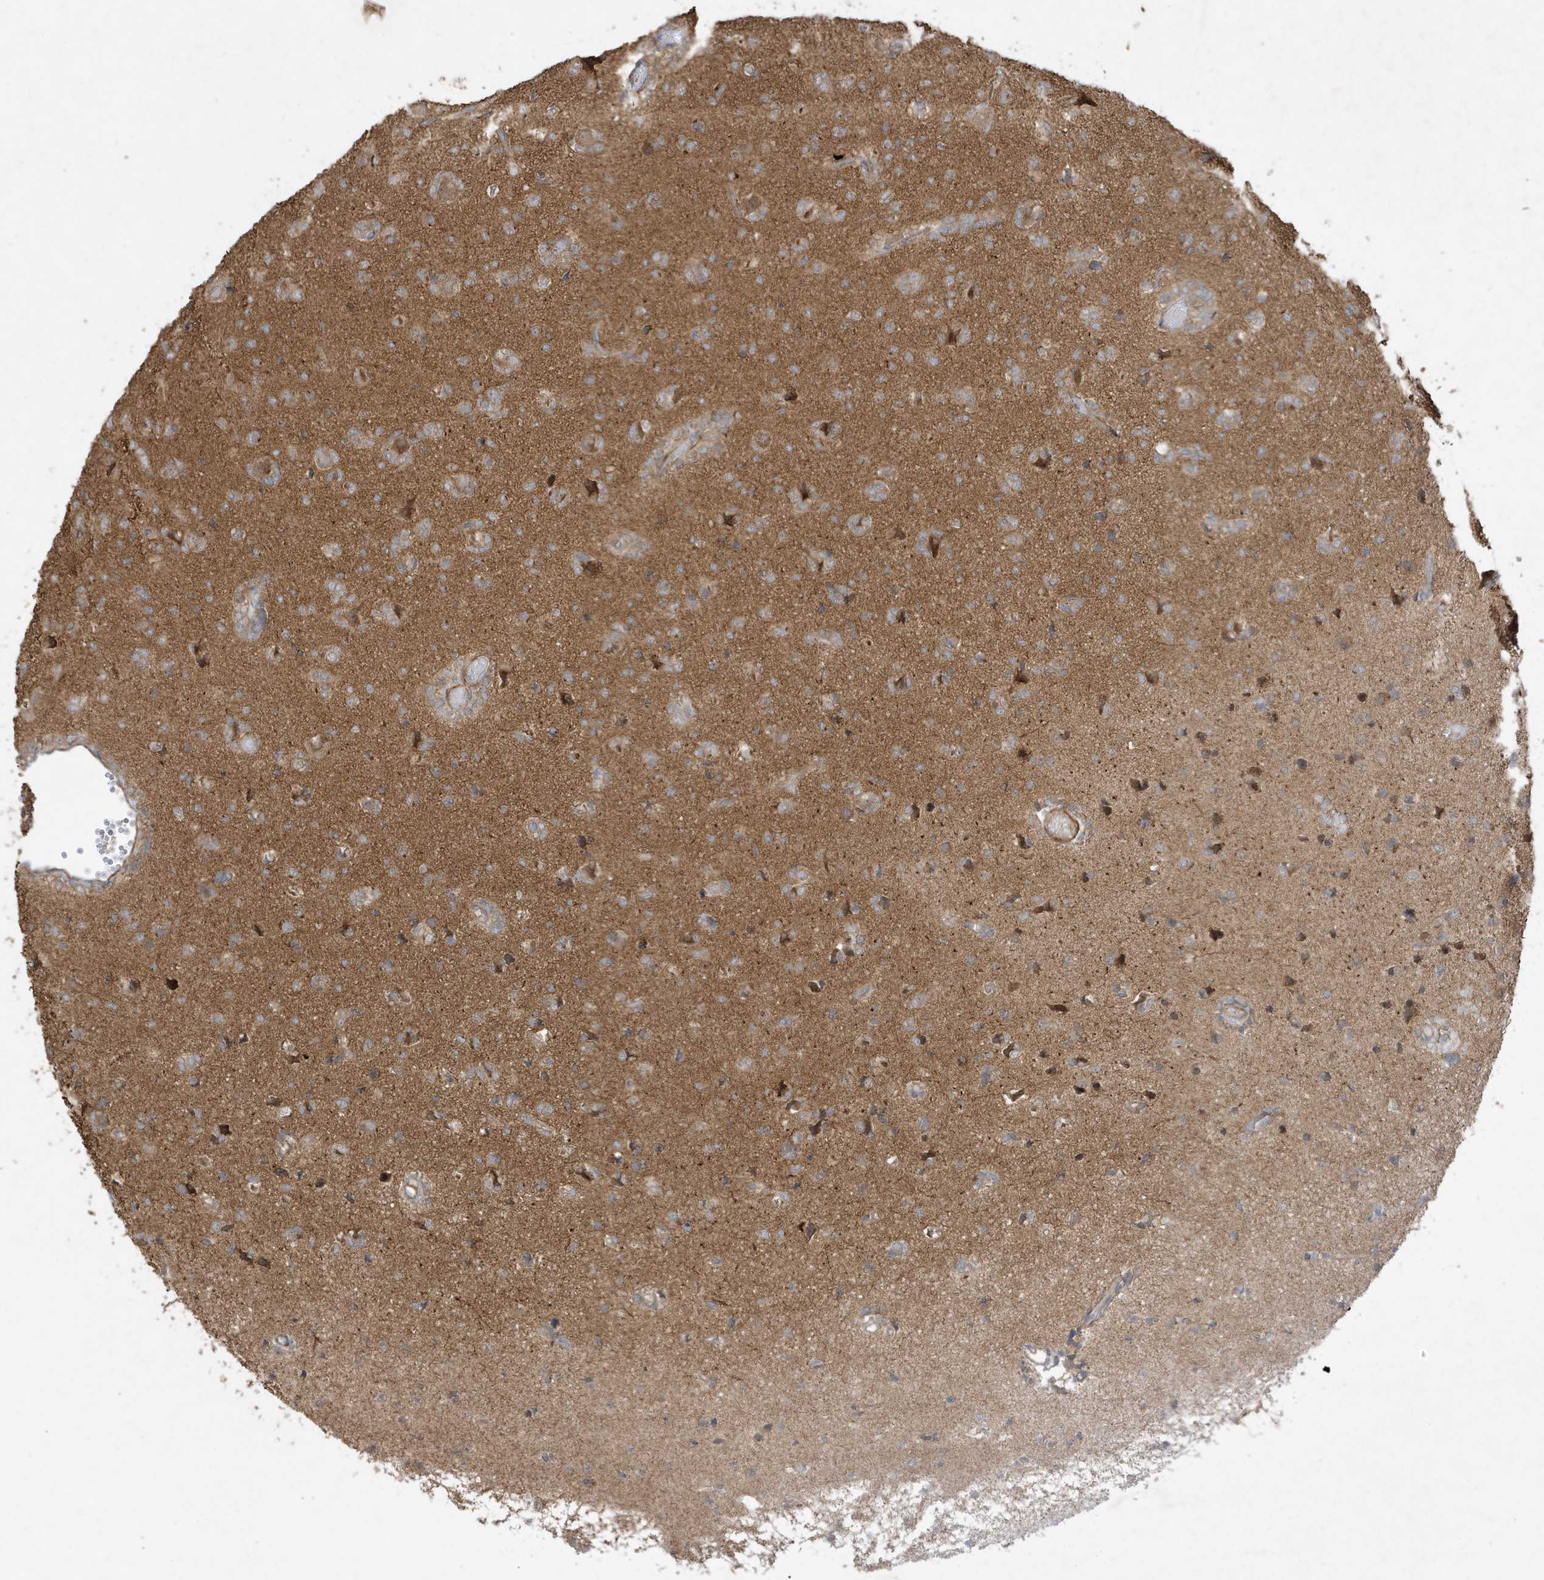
{"staining": {"intensity": "weak", "quantity": "<25%", "location": "cytoplasmic/membranous"}, "tissue": "glioma", "cell_type": "Tumor cells", "image_type": "cancer", "snomed": [{"axis": "morphology", "description": "Glioma, malignant, High grade"}, {"axis": "topography", "description": "Brain"}], "caption": "Tumor cells show no significant positivity in glioma.", "gene": "PRRT3", "patient": {"sex": "female", "age": 59}}